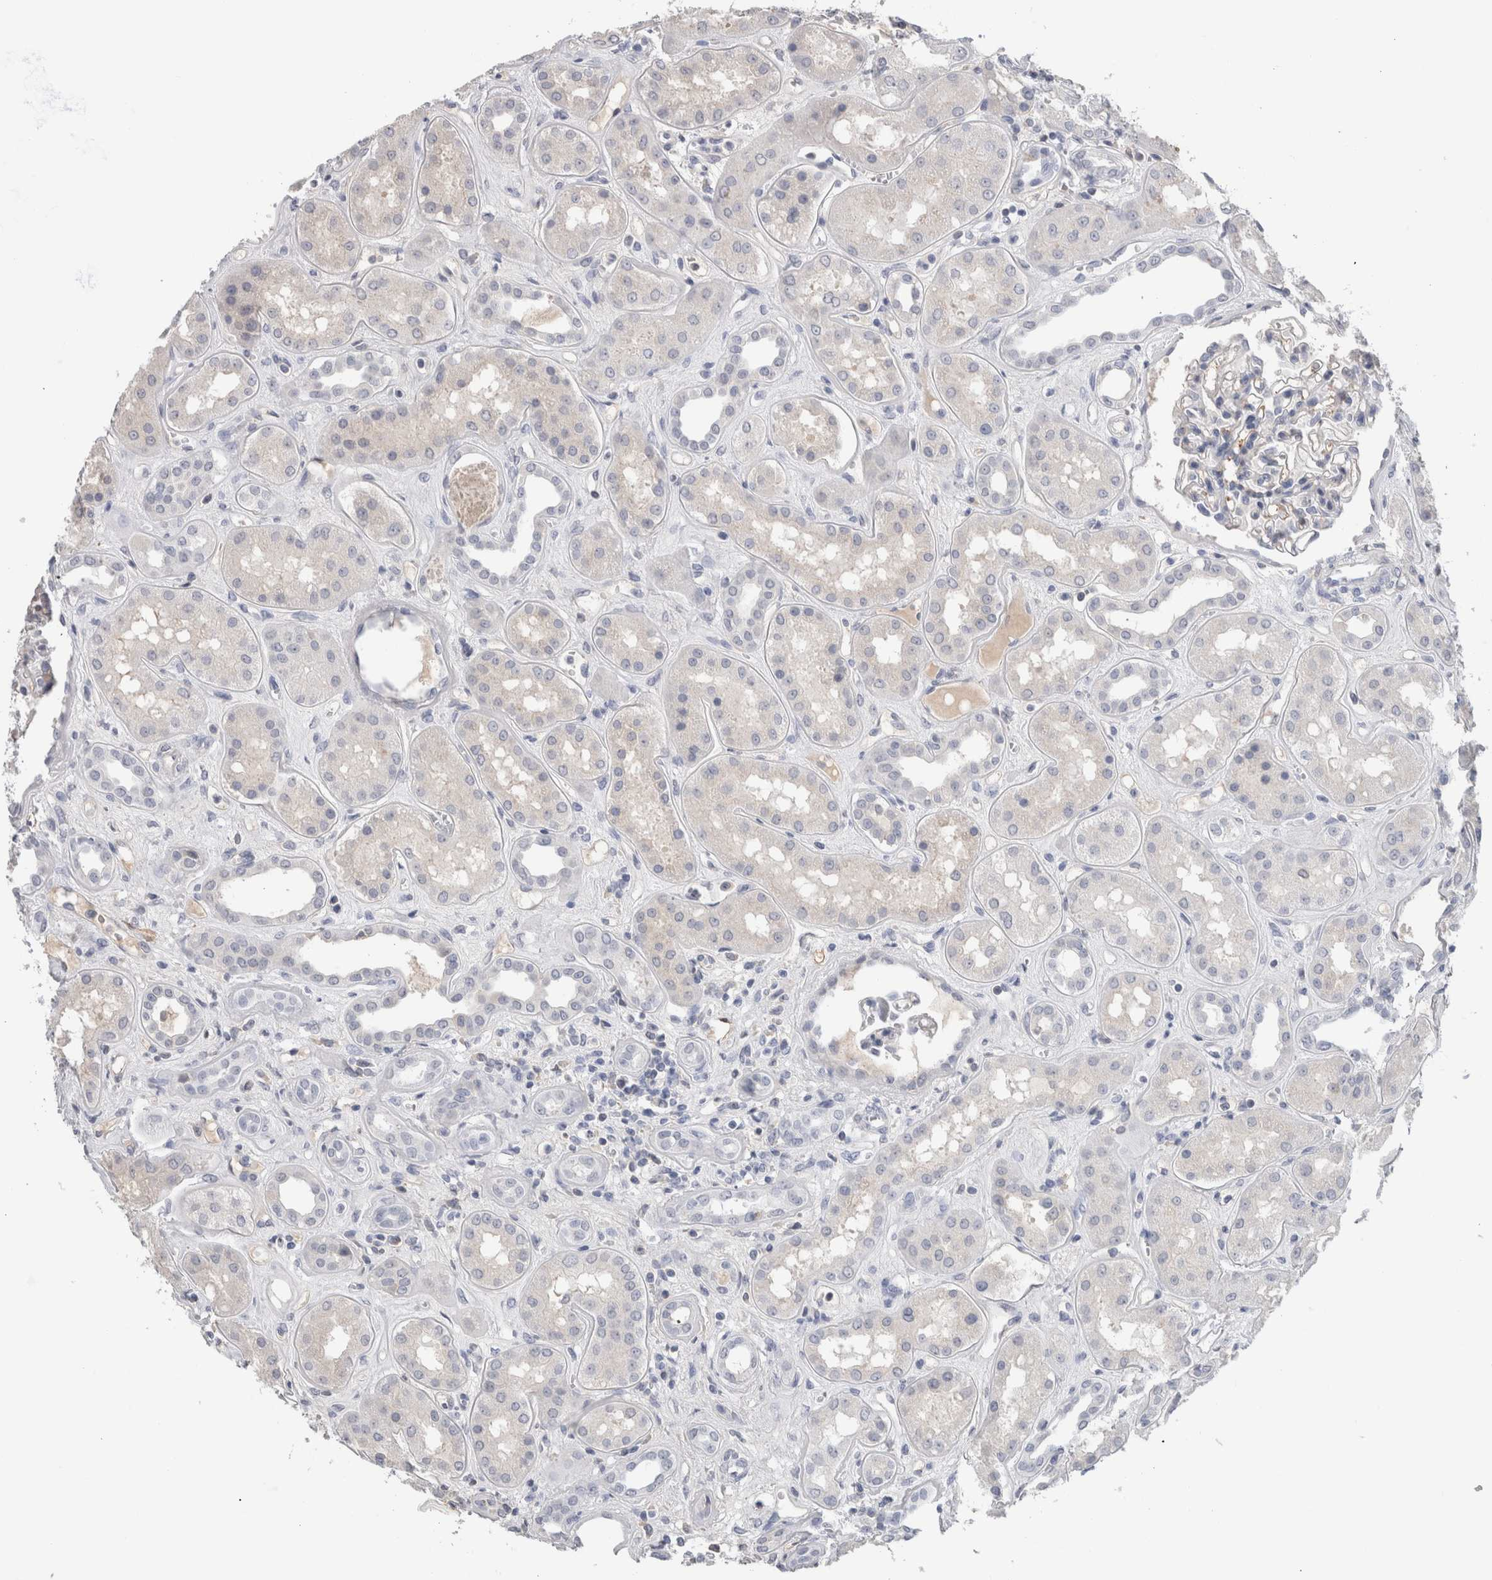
{"staining": {"intensity": "negative", "quantity": "none", "location": "none"}, "tissue": "kidney", "cell_type": "Cells in glomeruli", "image_type": "normal", "snomed": [{"axis": "morphology", "description": "Normal tissue, NOS"}, {"axis": "topography", "description": "Kidney"}], "caption": "Human kidney stained for a protein using immunohistochemistry (IHC) reveals no staining in cells in glomeruli.", "gene": "FABP4", "patient": {"sex": "male", "age": 59}}